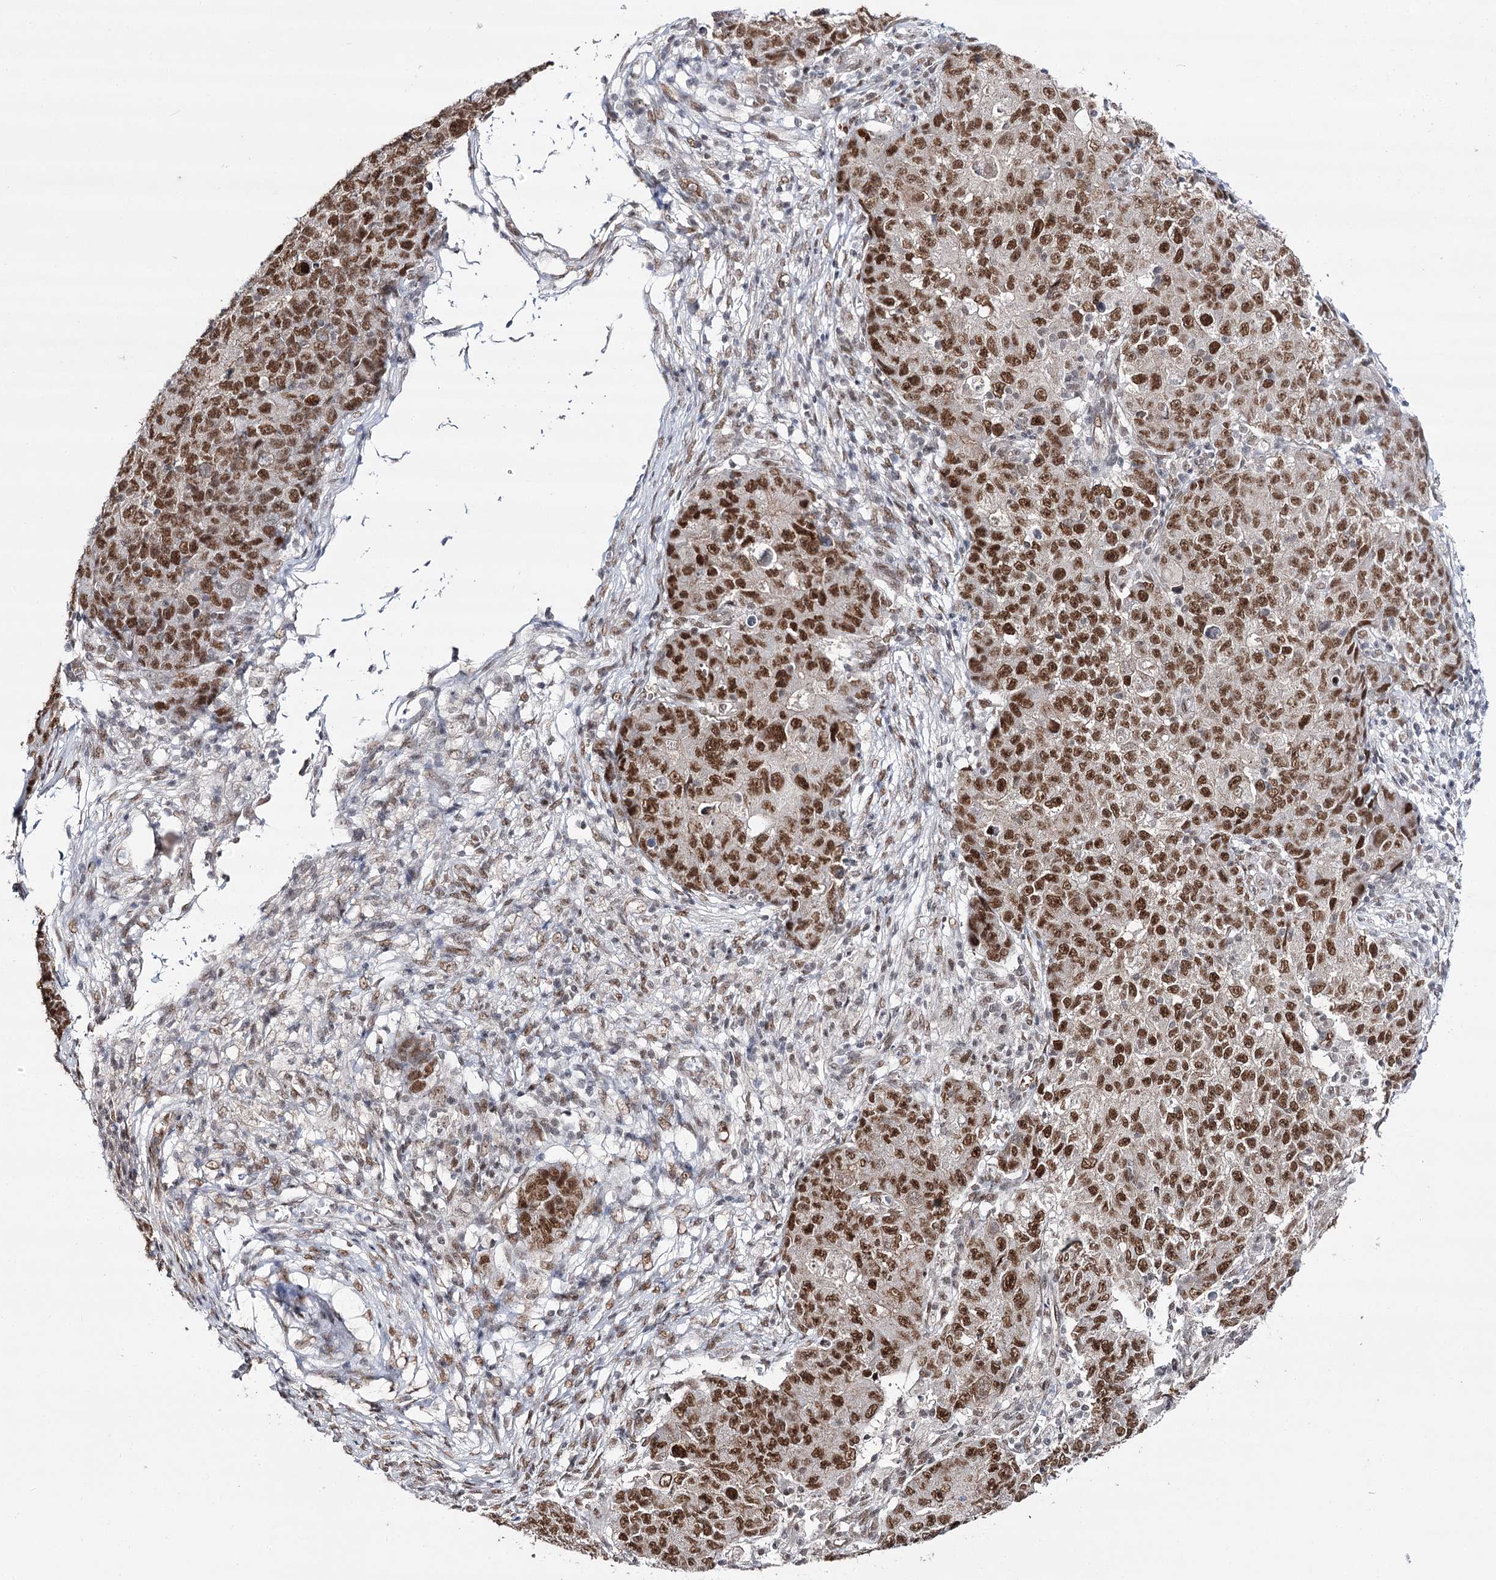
{"staining": {"intensity": "moderate", "quantity": ">75%", "location": "nuclear"}, "tissue": "ovarian cancer", "cell_type": "Tumor cells", "image_type": "cancer", "snomed": [{"axis": "morphology", "description": "Carcinoma, endometroid"}, {"axis": "topography", "description": "Ovary"}], "caption": "Protein expression analysis of human ovarian cancer (endometroid carcinoma) reveals moderate nuclear positivity in approximately >75% of tumor cells.", "gene": "VGLL4", "patient": {"sex": "female", "age": 42}}